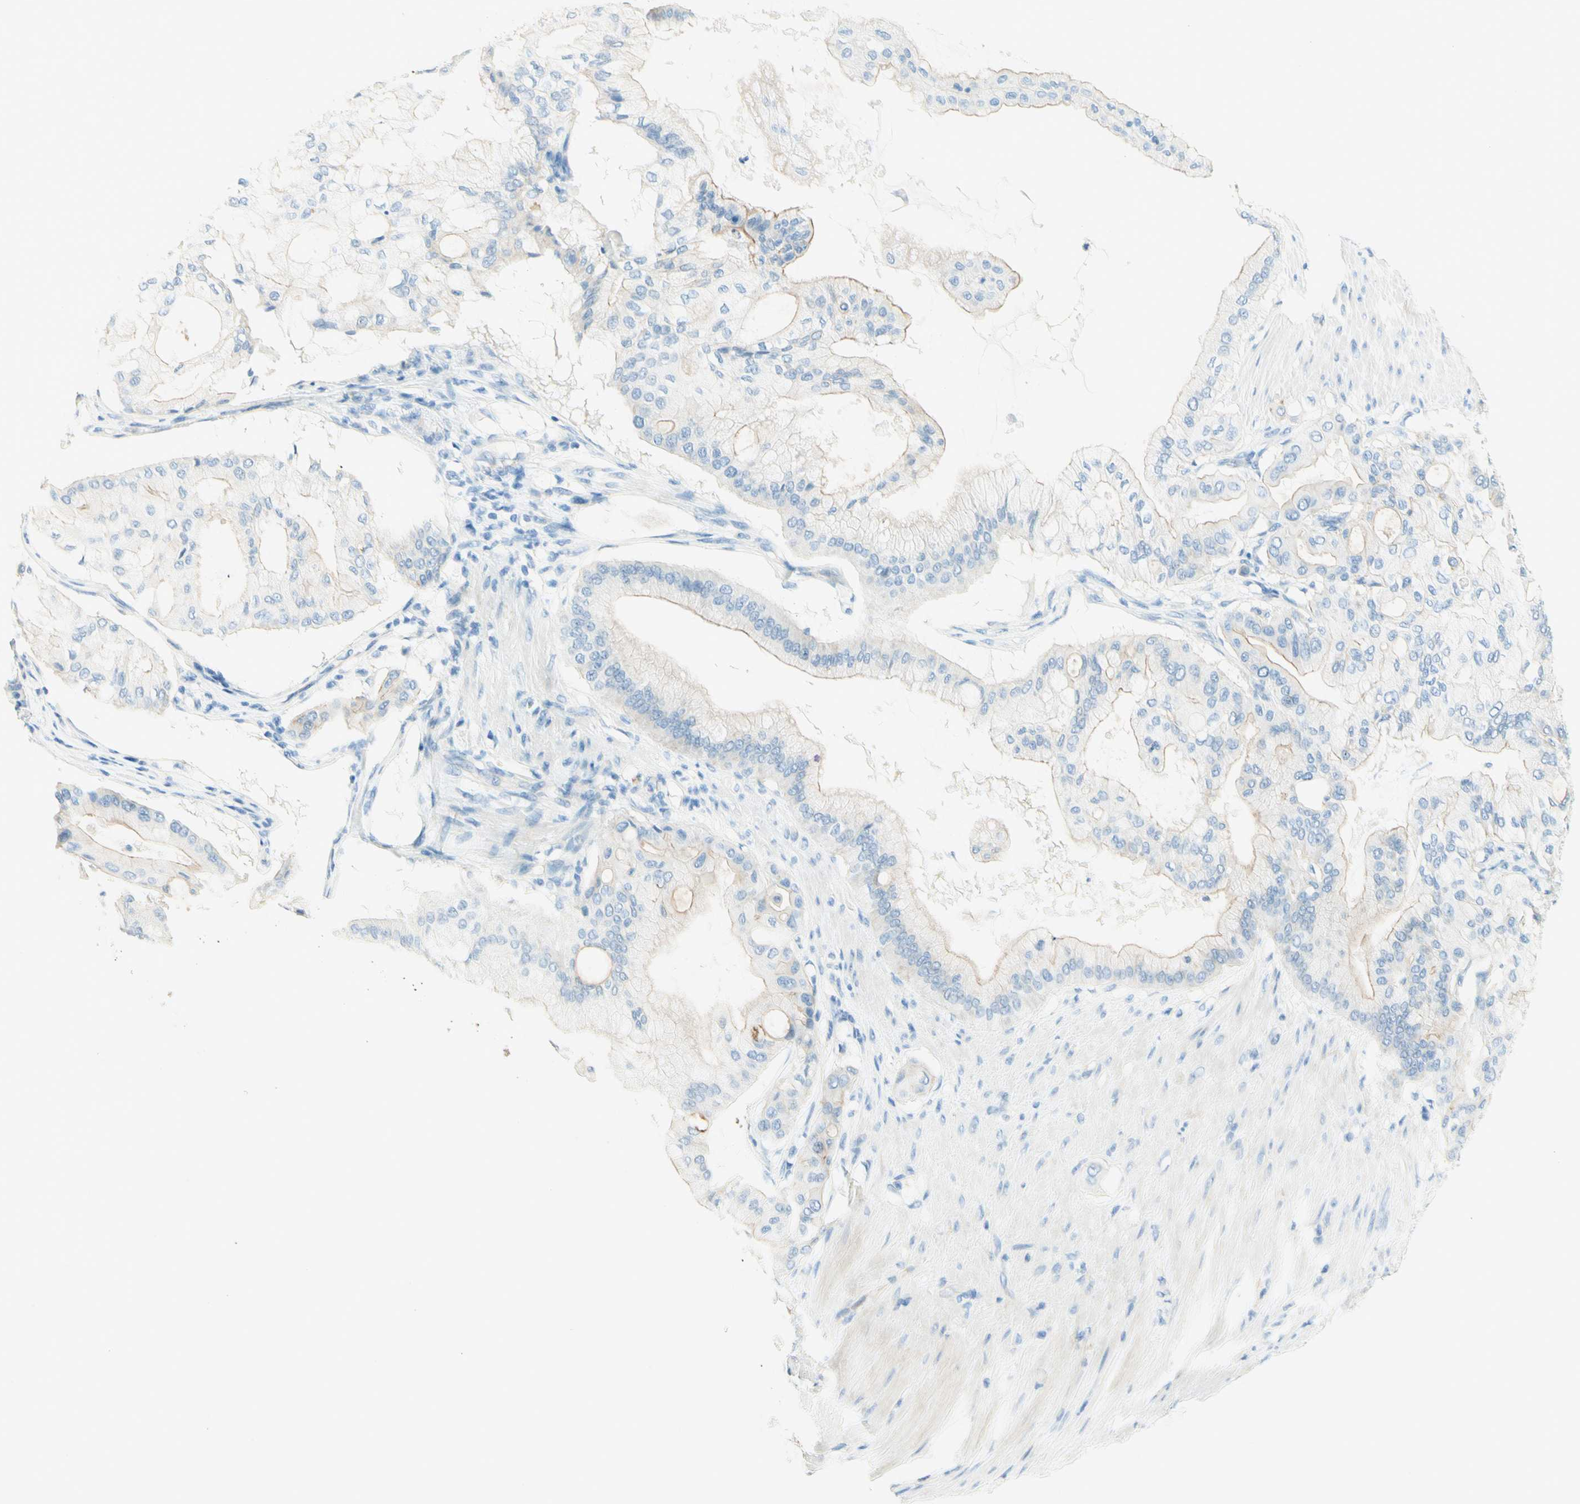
{"staining": {"intensity": "negative", "quantity": "none", "location": "none"}, "tissue": "pancreatic cancer", "cell_type": "Tumor cells", "image_type": "cancer", "snomed": [{"axis": "morphology", "description": "Adenocarcinoma, NOS"}, {"axis": "morphology", "description": "Adenocarcinoma, metastatic, NOS"}, {"axis": "topography", "description": "Lymph node"}, {"axis": "topography", "description": "Pancreas"}, {"axis": "topography", "description": "Duodenum"}], "caption": "Immunohistochemistry (IHC) image of neoplastic tissue: human pancreatic cancer (adenocarcinoma) stained with DAB (3,3'-diaminobenzidine) displays no significant protein expression in tumor cells.", "gene": "TMEM132D", "patient": {"sex": "female", "age": 64}}